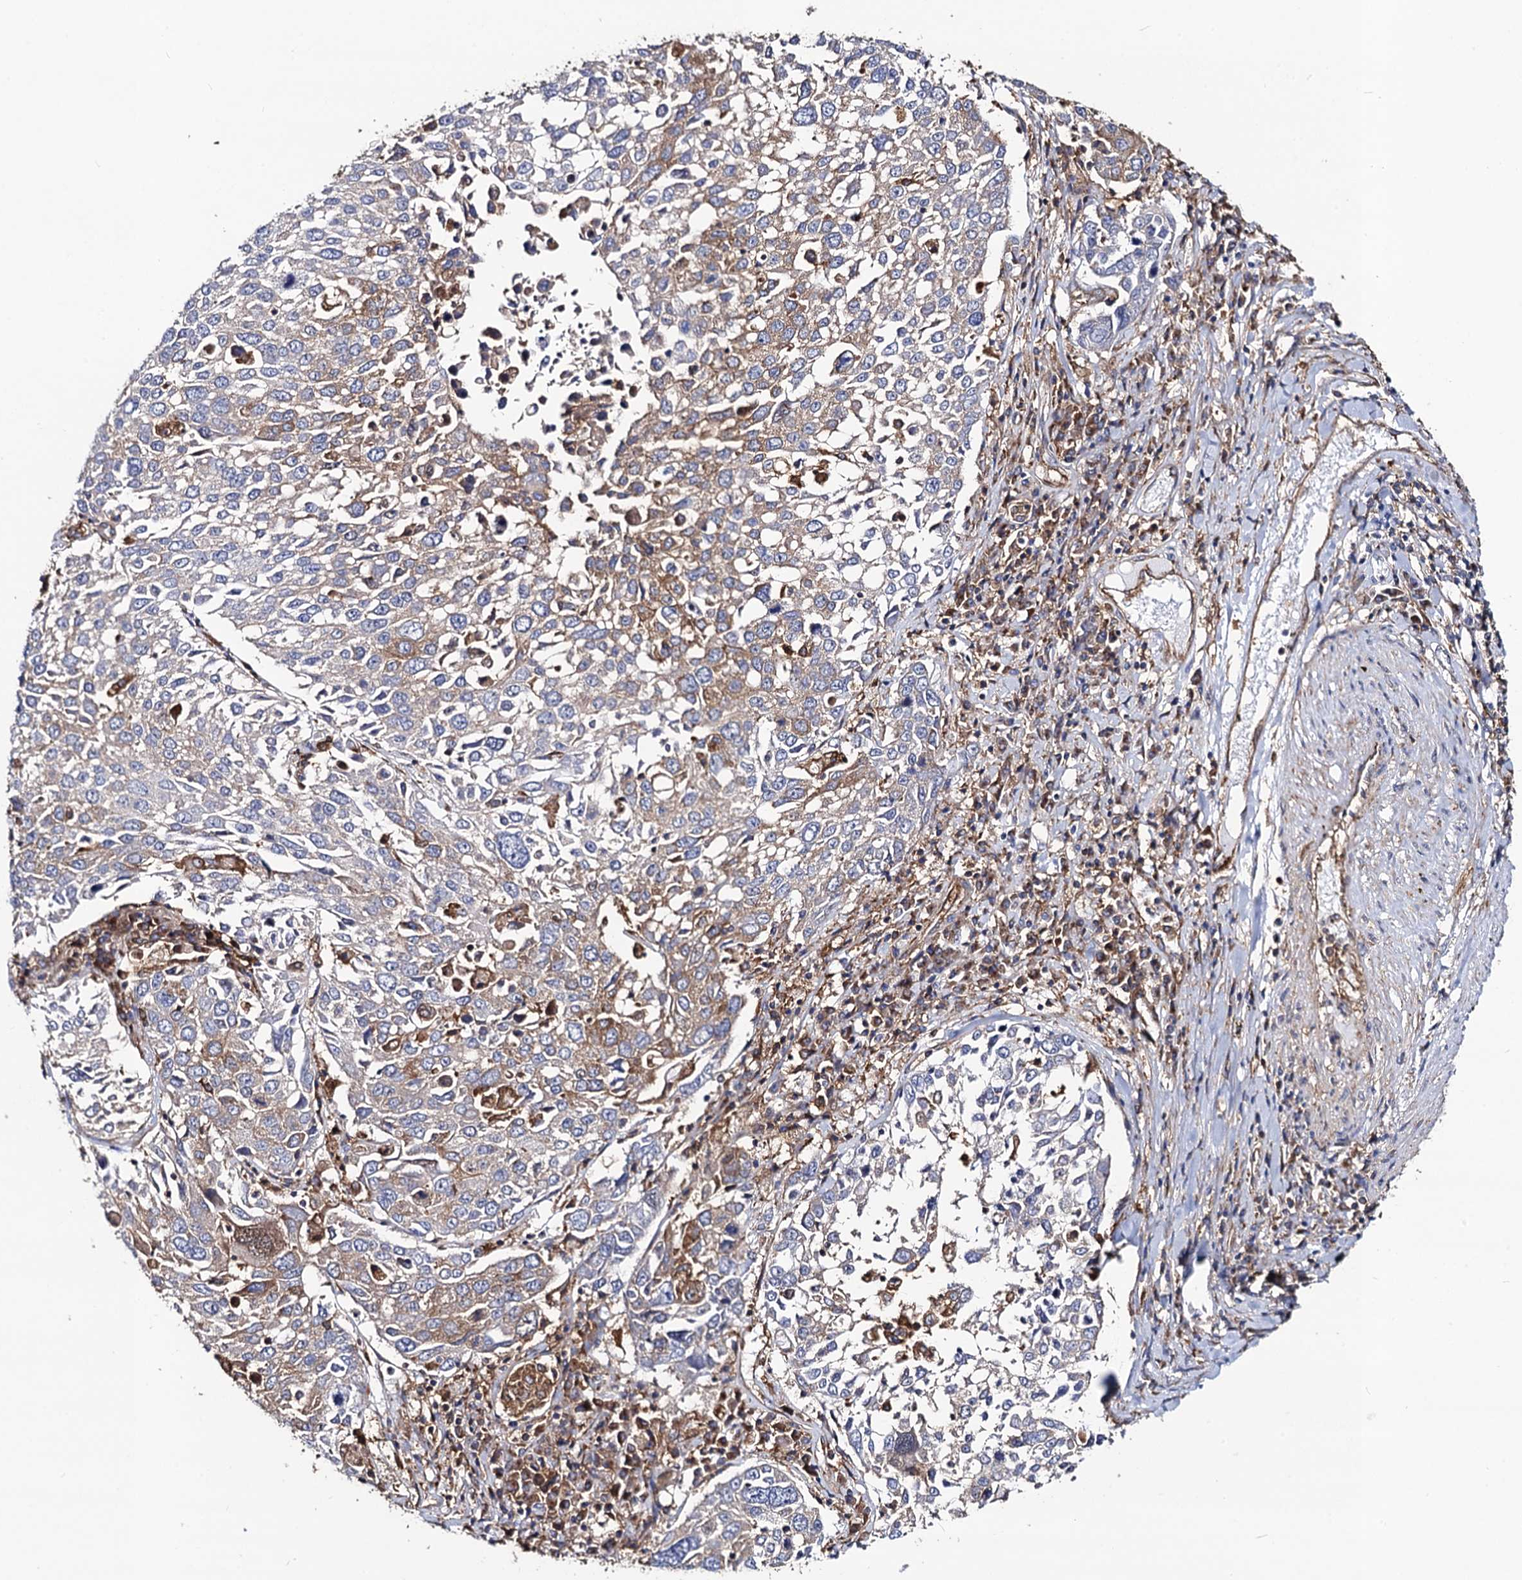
{"staining": {"intensity": "moderate", "quantity": "<25%", "location": "cytoplasmic/membranous"}, "tissue": "lung cancer", "cell_type": "Tumor cells", "image_type": "cancer", "snomed": [{"axis": "morphology", "description": "Squamous cell carcinoma, NOS"}, {"axis": "topography", "description": "Lung"}], "caption": "The immunohistochemical stain highlights moderate cytoplasmic/membranous positivity in tumor cells of squamous cell carcinoma (lung) tissue.", "gene": "DYDC1", "patient": {"sex": "male", "age": 65}}